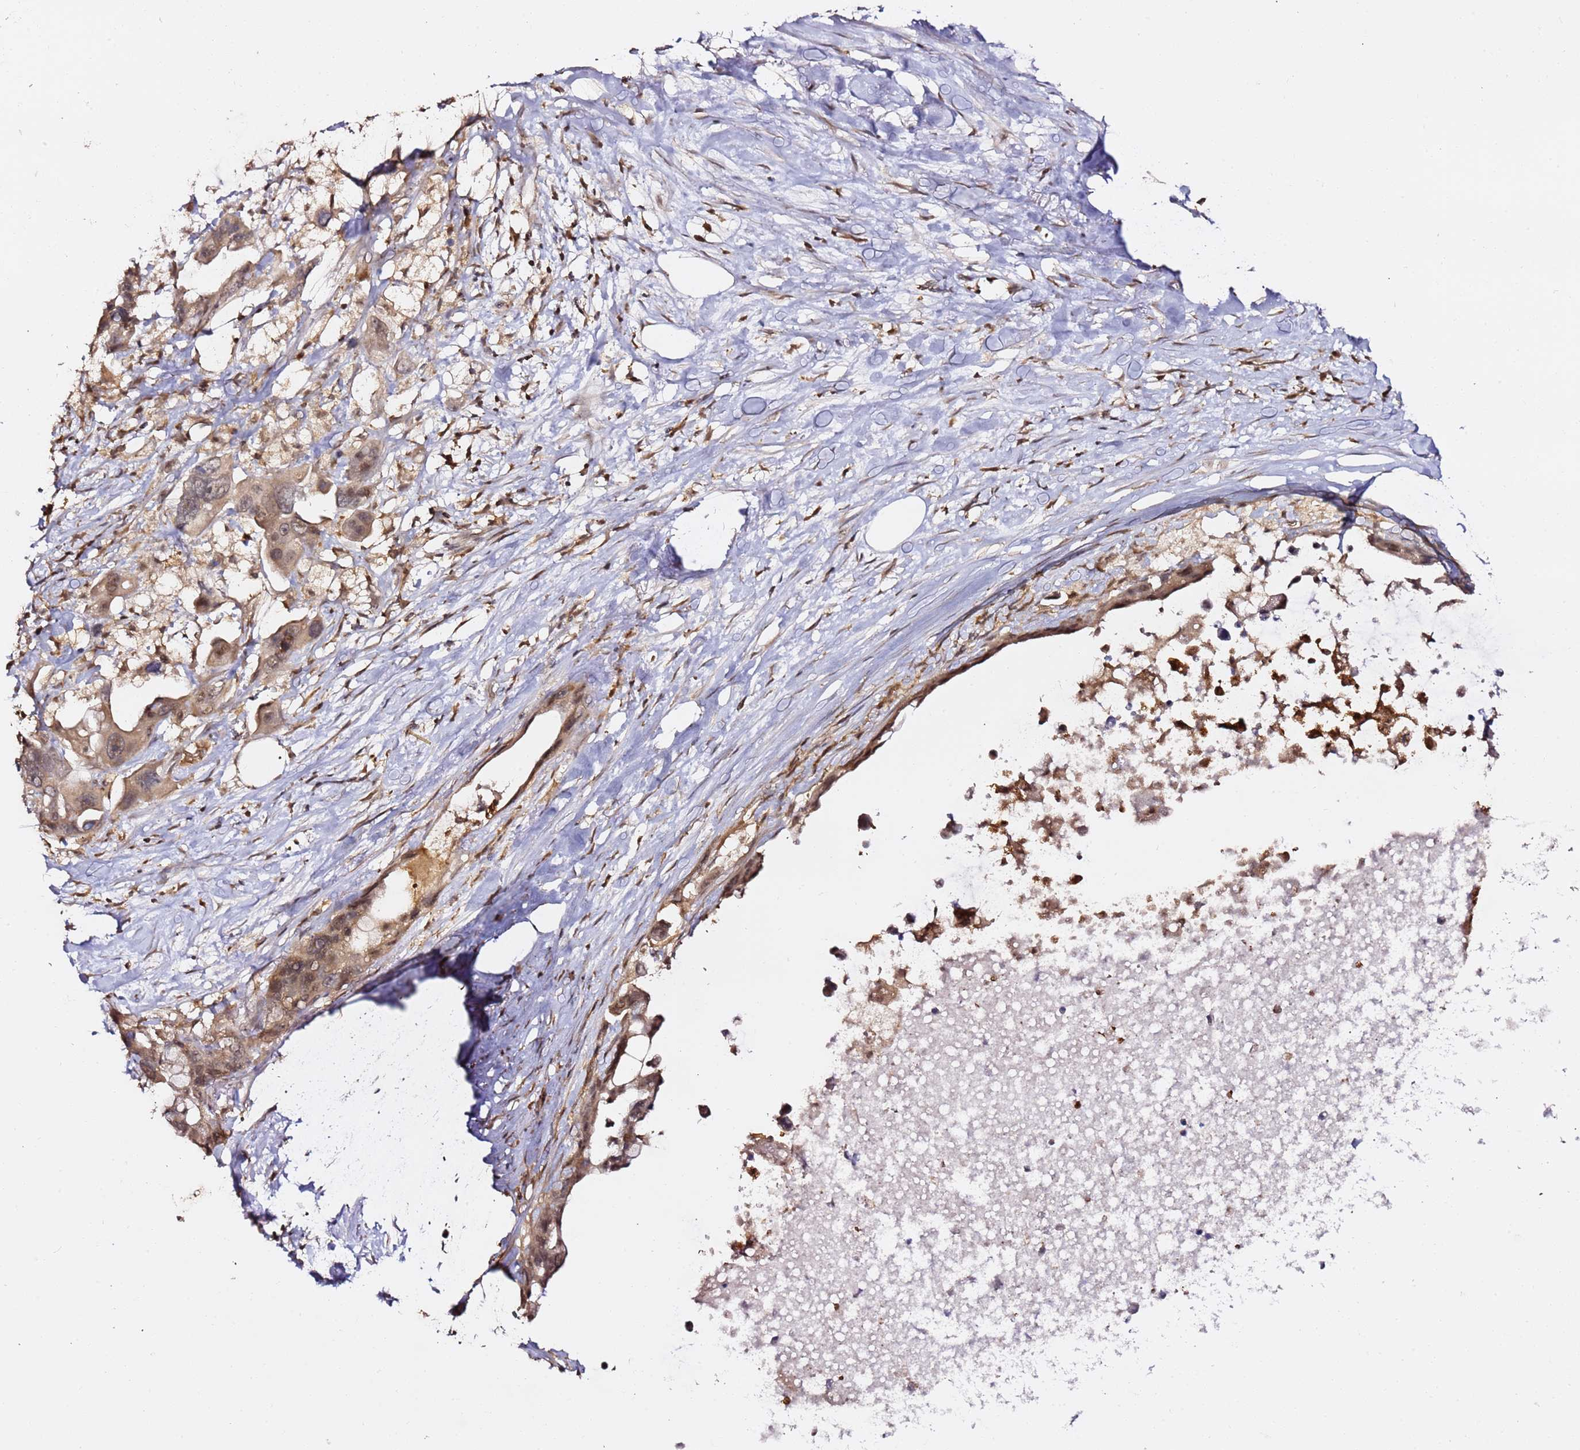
{"staining": {"intensity": "weak", "quantity": ">75%", "location": "cytoplasmic/membranous,nuclear"}, "tissue": "pancreatic cancer", "cell_type": "Tumor cells", "image_type": "cancer", "snomed": [{"axis": "morphology", "description": "Adenocarcinoma, NOS"}, {"axis": "topography", "description": "Pancreas"}], "caption": "Pancreatic cancer was stained to show a protein in brown. There is low levels of weak cytoplasmic/membranous and nuclear staining in about >75% of tumor cells.", "gene": "OR5V1", "patient": {"sex": "female", "age": 83}}